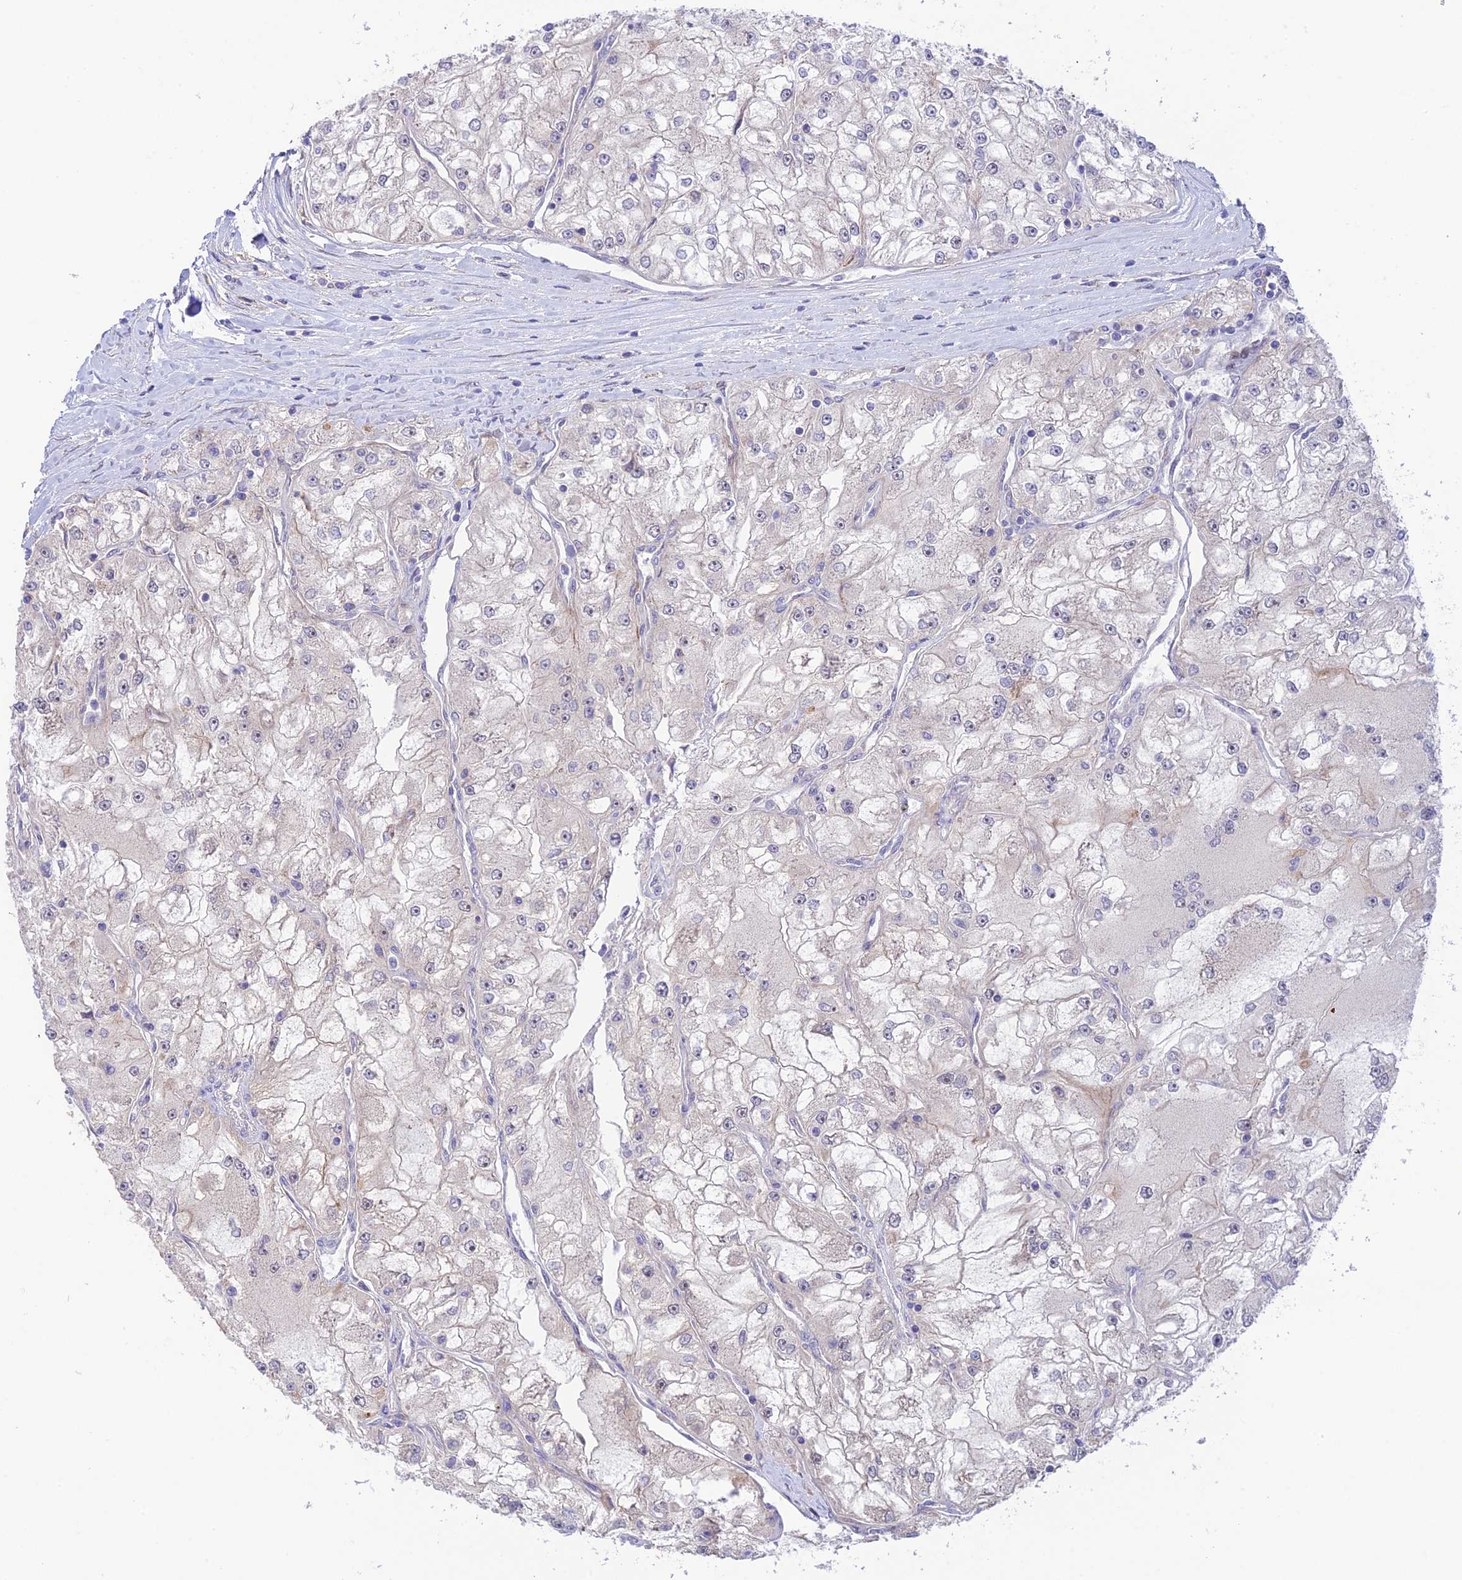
{"staining": {"intensity": "negative", "quantity": "none", "location": "none"}, "tissue": "renal cancer", "cell_type": "Tumor cells", "image_type": "cancer", "snomed": [{"axis": "morphology", "description": "Adenocarcinoma, NOS"}, {"axis": "topography", "description": "Kidney"}], "caption": "IHC of human renal cancer exhibits no positivity in tumor cells. The staining is performed using DAB (3,3'-diaminobenzidine) brown chromogen with nuclei counter-stained in using hematoxylin.", "gene": "ZNF584", "patient": {"sex": "female", "age": 72}}